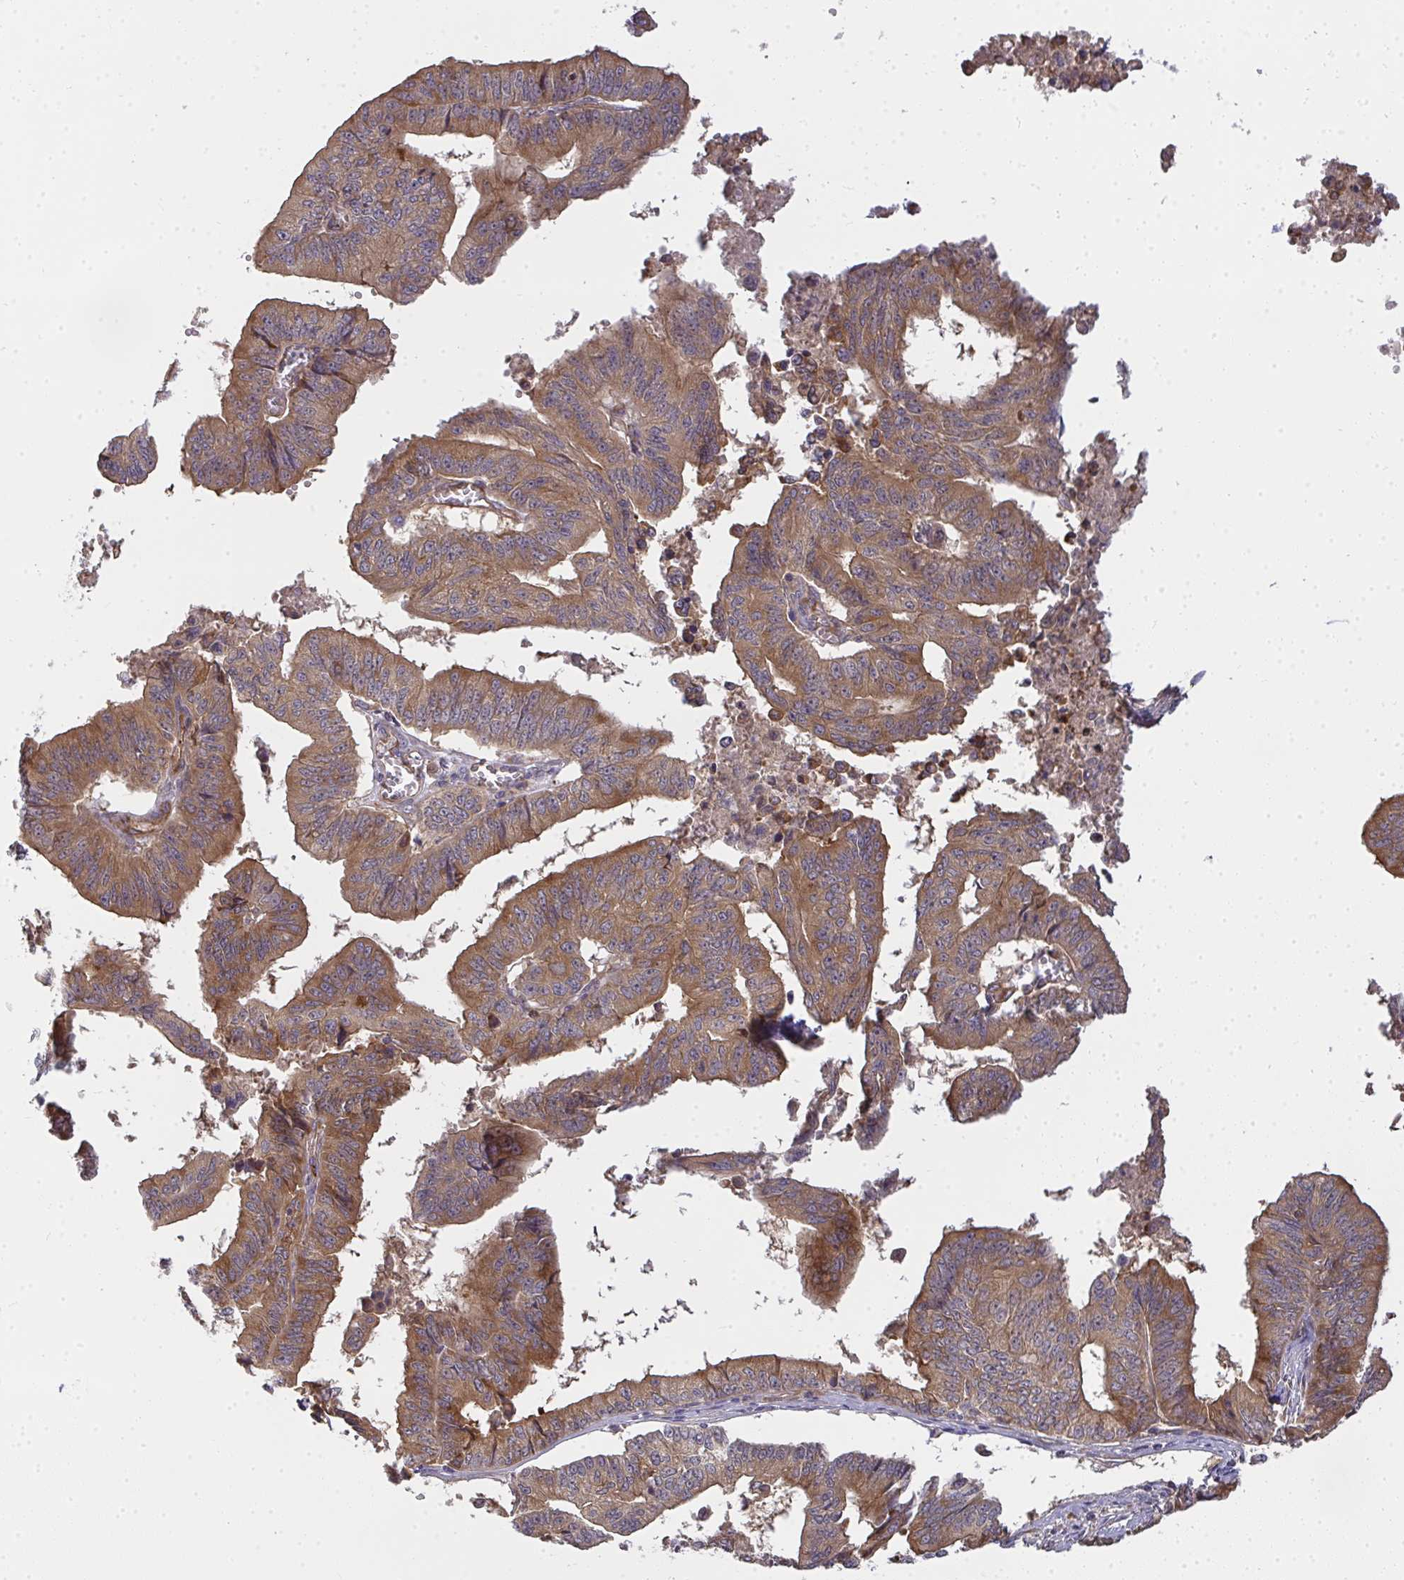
{"staining": {"intensity": "moderate", "quantity": ">75%", "location": "cytoplasmic/membranous"}, "tissue": "endometrial cancer", "cell_type": "Tumor cells", "image_type": "cancer", "snomed": [{"axis": "morphology", "description": "Adenocarcinoma, NOS"}, {"axis": "topography", "description": "Endometrium"}], "caption": "Protein staining of endometrial adenocarcinoma tissue demonstrates moderate cytoplasmic/membranous staining in about >75% of tumor cells. The protein is shown in brown color, while the nuclei are stained blue.", "gene": "B4GALT6", "patient": {"sex": "female", "age": 65}}